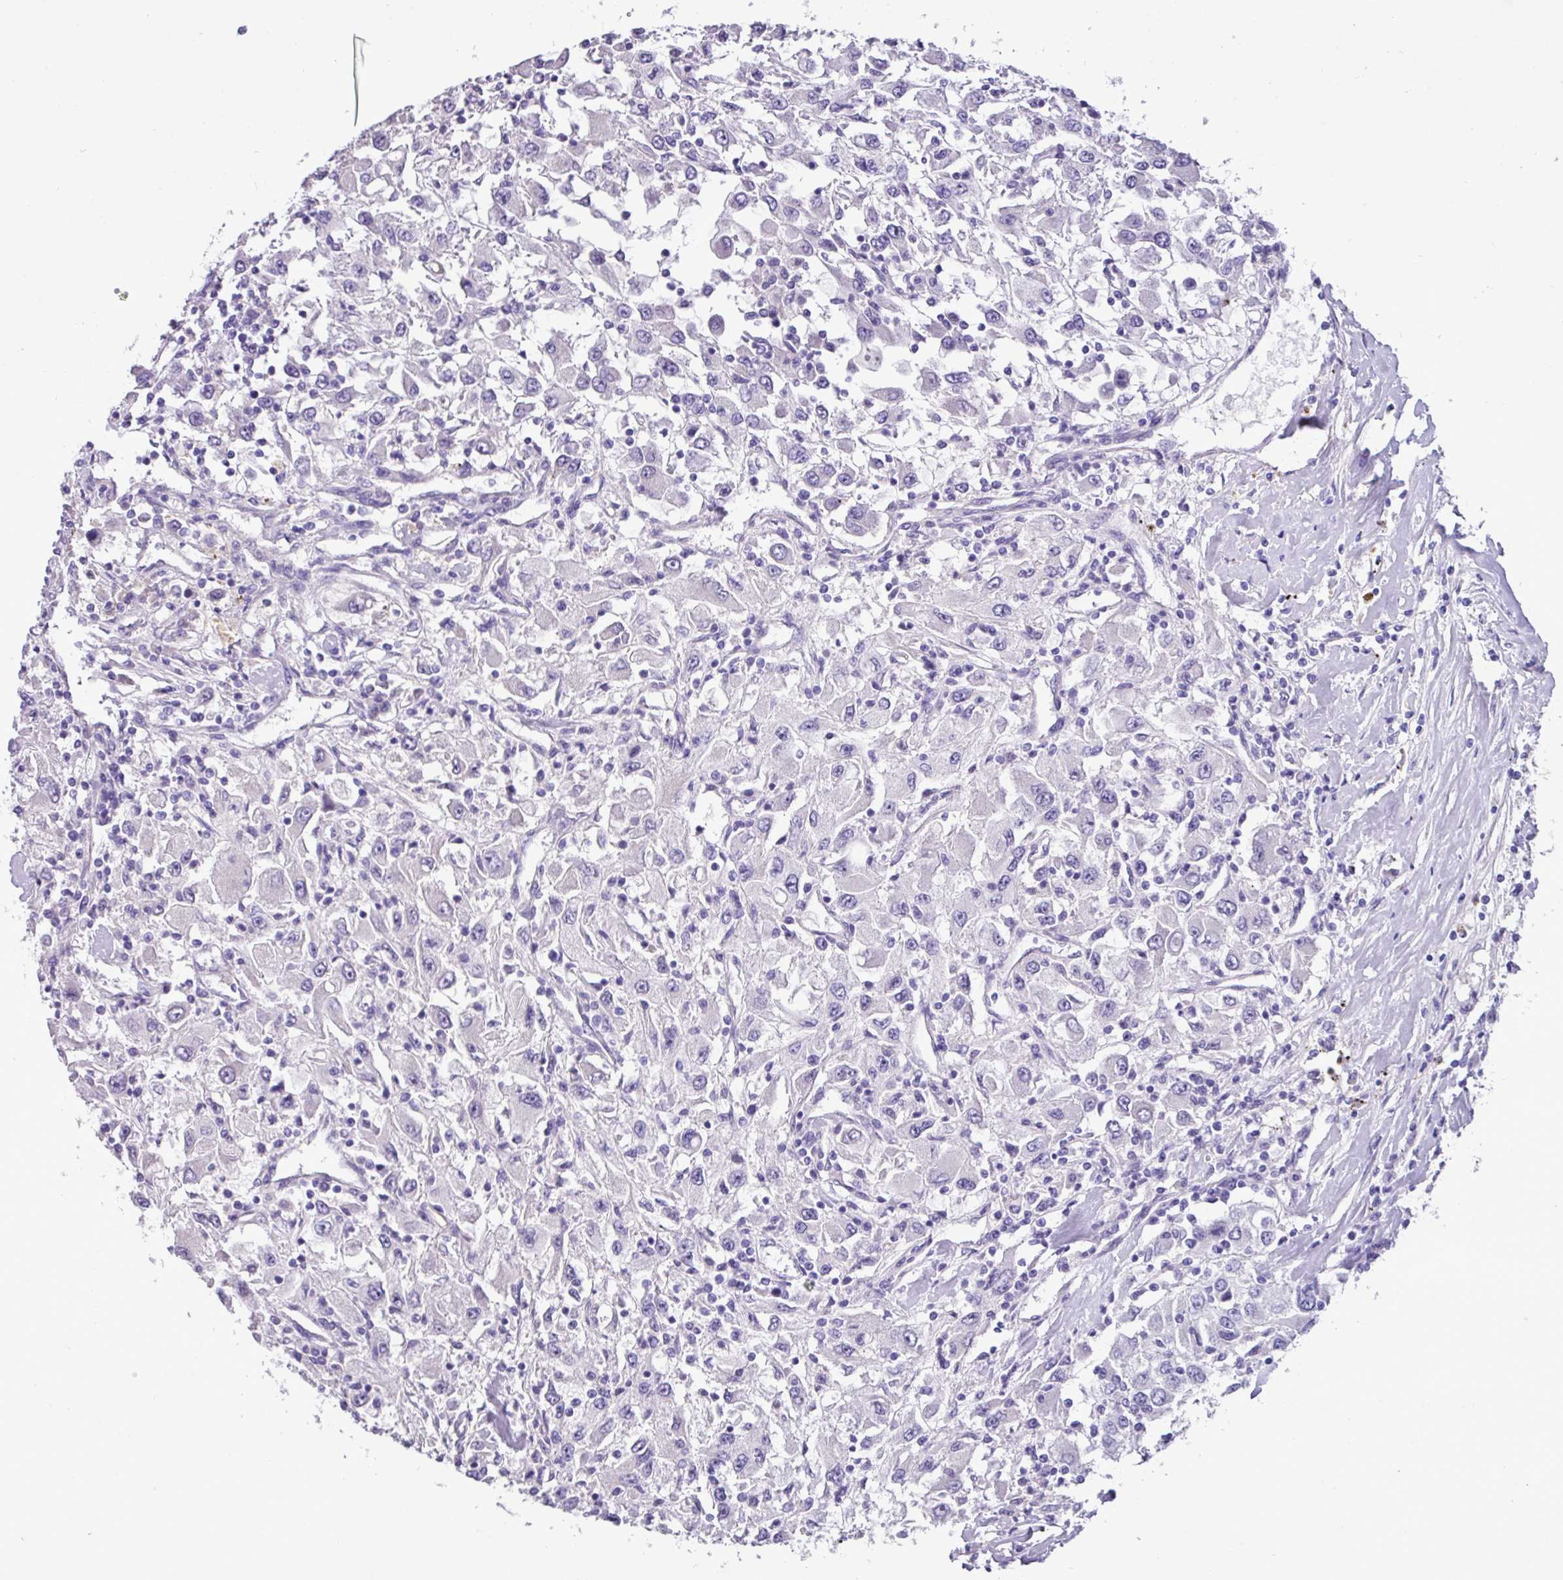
{"staining": {"intensity": "negative", "quantity": "none", "location": "none"}, "tissue": "liver cancer", "cell_type": "Tumor cells", "image_type": "cancer", "snomed": [{"axis": "morphology", "description": "Cholangiocarcinoma"}, {"axis": "topography", "description": "Liver"}], "caption": "High magnification brightfield microscopy of liver cancer (cholangiocarcinoma) stained with DAB (brown) and counterstained with hematoxylin (blue): tumor cells show no significant staining. Brightfield microscopy of immunohistochemistry stained with DAB (3,3'-diaminobenzidine) (brown) and hematoxylin (blue), captured at high magnification.", "gene": "EPCAM", "patient": {"sex": "male", "age": 67}}